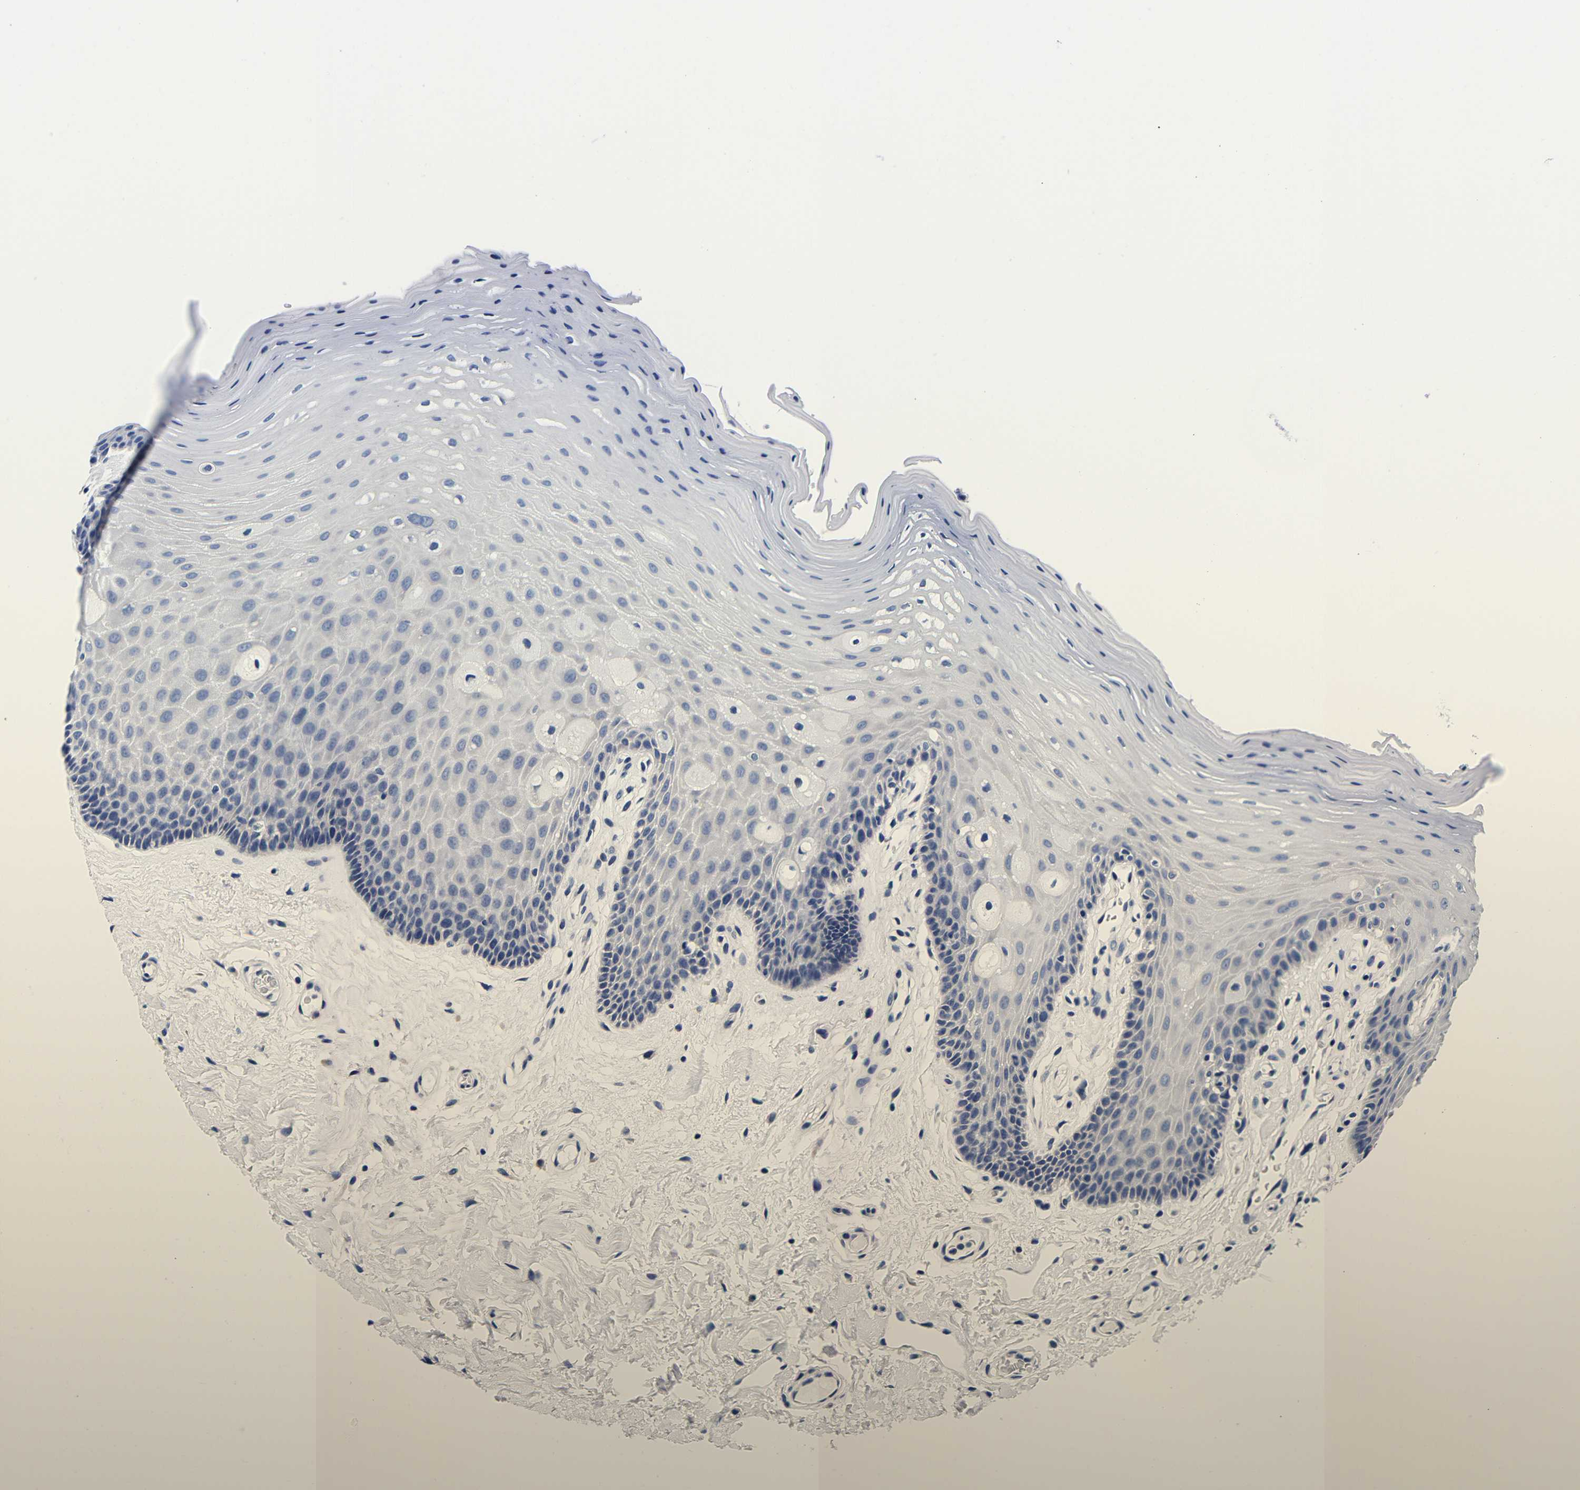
{"staining": {"intensity": "negative", "quantity": "none", "location": "none"}, "tissue": "oral mucosa", "cell_type": "Squamous epithelial cells", "image_type": "normal", "snomed": [{"axis": "morphology", "description": "Normal tissue, NOS"}, {"axis": "morphology", "description": "Squamous cell carcinoma, NOS"}, {"axis": "topography", "description": "Skeletal muscle"}, {"axis": "topography", "description": "Adipose tissue"}, {"axis": "topography", "description": "Vascular tissue"}, {"axis": "topography", "description": "Oral tissue"}, {"axis": "topography", "description": "Peripheral nerve tissue"}, {"axis": "topography", "description": "Head-Neck"}], "caption": "Protein analysis of unremarkable oral mucosa demonstrates no significant staining in squamous epithelial cells. The staining was performed using DAB to visualize the protein expression in brown, while the nuclei were stained in blue with hematoxylin (Magnification: 20x).", "gene": "CLEC4G", "patient": {"sex": "male", "age": 71}}